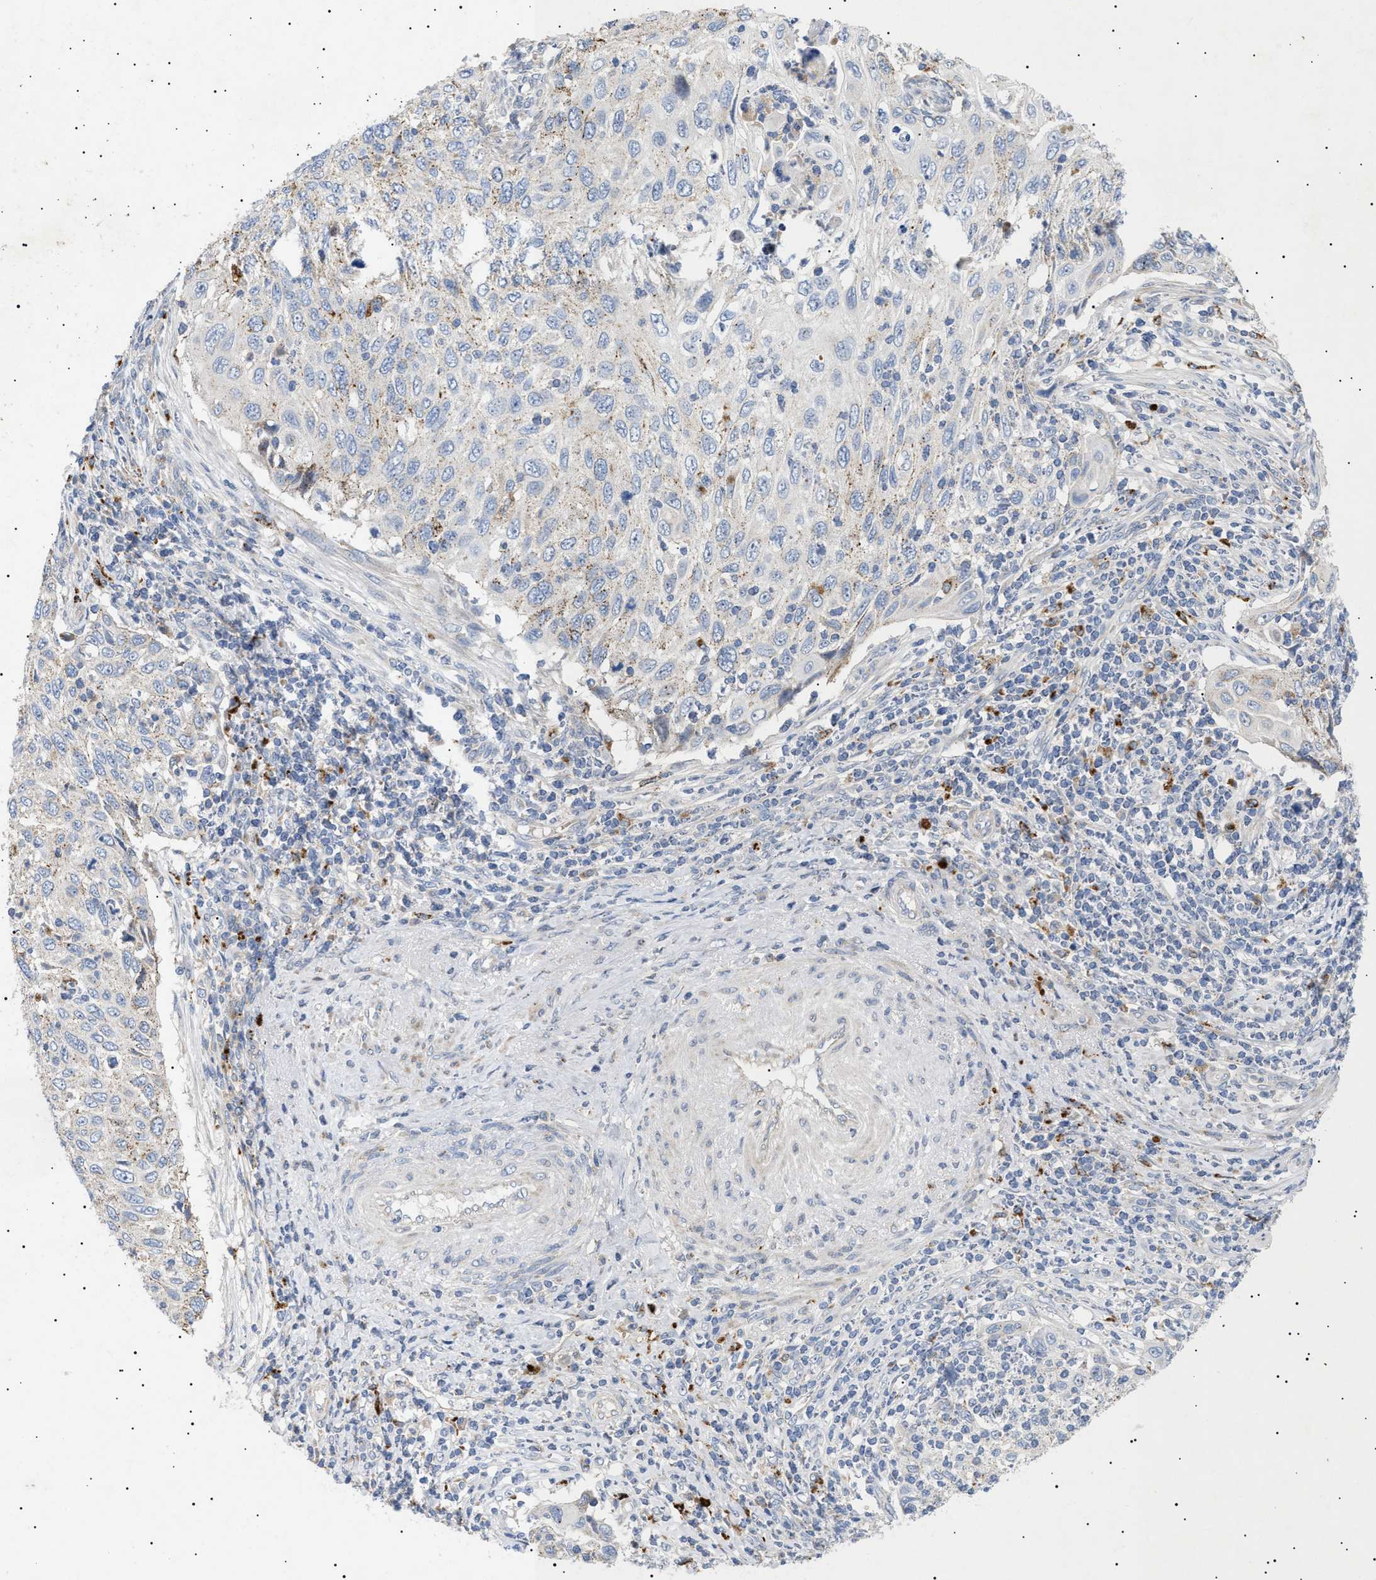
{"staining": {"intensity": "weak", "quantity": "25%-75%", "location": "cytoplasmic/membranous"}, "tissue": "cervical cancer", "cell_type": "Tumor cells", "image_type": "cancer", "snomed": [{"axis": "morphology", "description": "Squamous cell carcinoma, NOS"}, {"axis": "topography", "description": "Cervix"}], "caption": "Brown immunohistochemical staining in human cervical cancer (squamous cell carcinoma) shows weak cytoplasmic/membranous staining in approximately 25%-75% of tumor cells.", "gene": "SIRT5", "patient": {"sex": "female", "age": 70}}